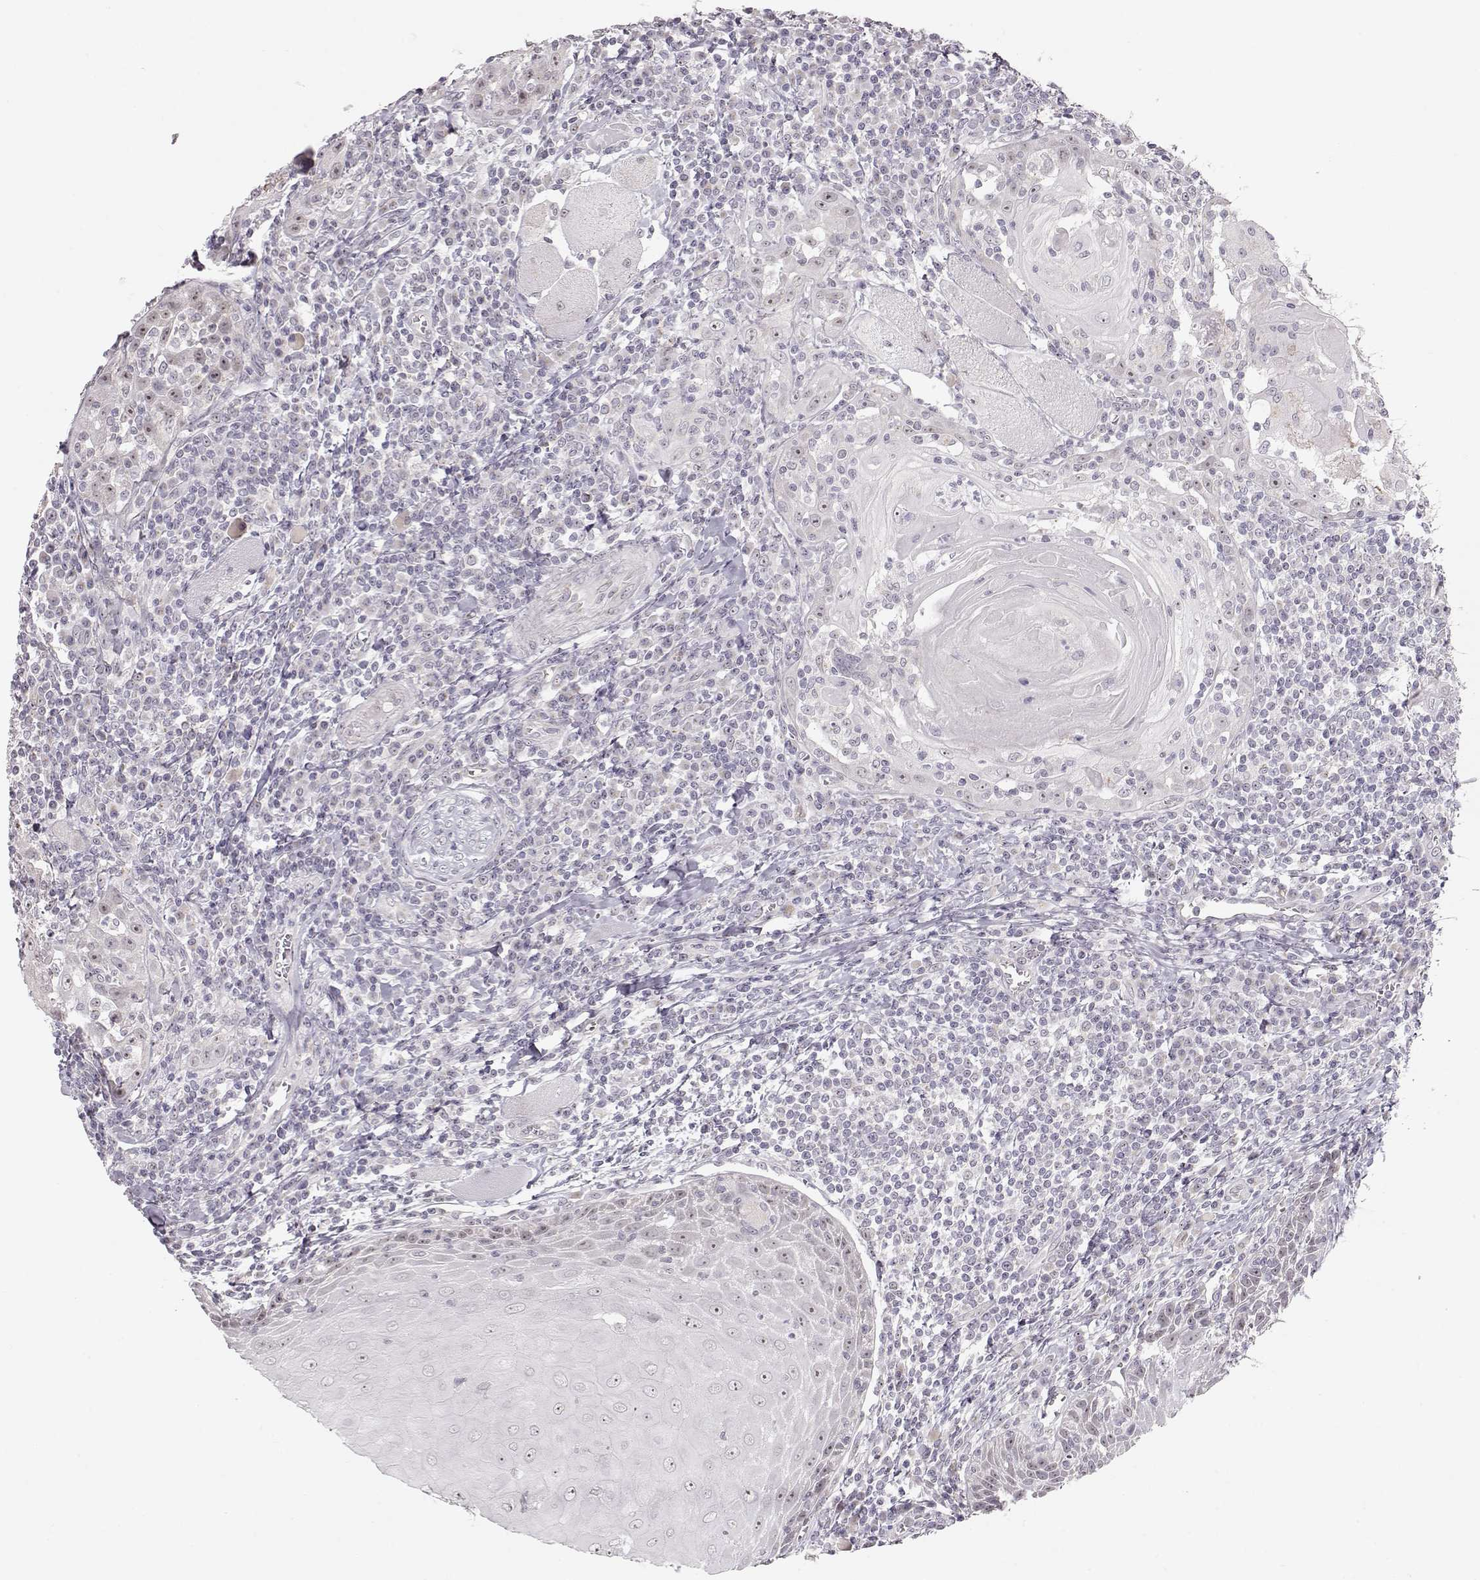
{"staining": {"intensity": "negative", "quantity": "none", "location": "none"}, "tissue": "head and neck cancer", "cell_type": "Tumor cells", "image_type": "cancer", "snomed": [{"axis": "morphology", "description": "Normal tissue, NOS"}, {"axis": "morphology", "description": "Squamous cell carcinoma, NOS"}, {"axis": "topography", "description": "Oral tissue"}, {"axis": "topography", "description": "Head-Neck"}], "caption": "Protein analysis of head and neck cancer (squamous cell carcinoma) reveals no significant staining in tumor cells.", "gene": "FAM205A", "patient": {"sex": "male", "age": 52}}